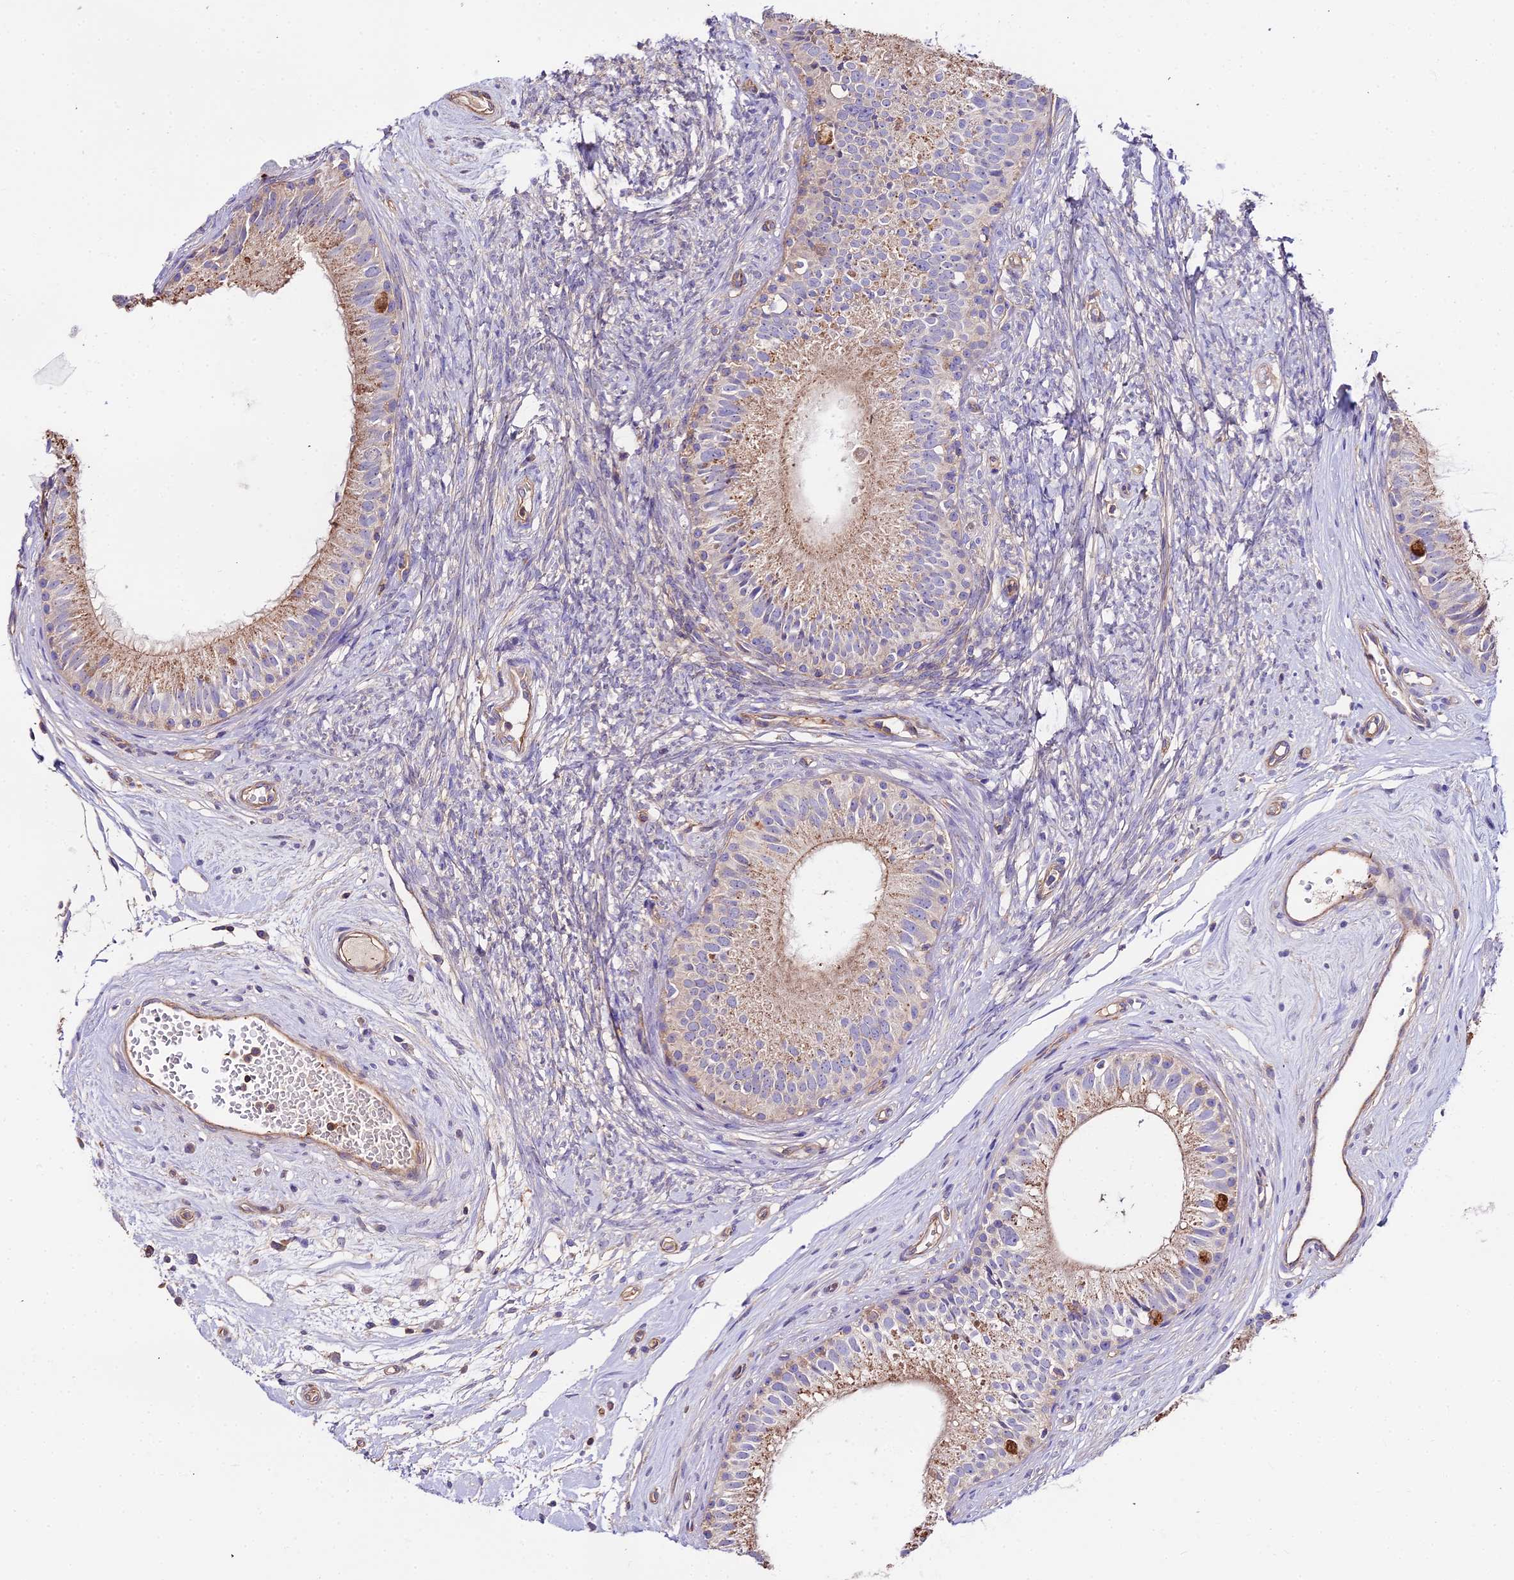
{"staining": {"intensity": "moderate", "quantity": "25%-75%", "location": "cytoplasmic/membranous"}, "tissue": "epididymis", "cell_type": "Glandular cells", "image_type": "normal", "snomed": [{"axis": "morphology", "description": "Normal tissue, NOS"}, {"axis": "topography", "description": "Epididymis"}], "caption": "Protein expression analysis of benign human epididymis reveals moderate cytoplasmic/membranous expression in about 25%-75% of glandular cells. (DAB (3,3'-diaminobenzidine) = brown stain, brightfield microscopy at high magnification).", "gene": "GLYAT", "patient": {"sex": "male", "age": 74}}